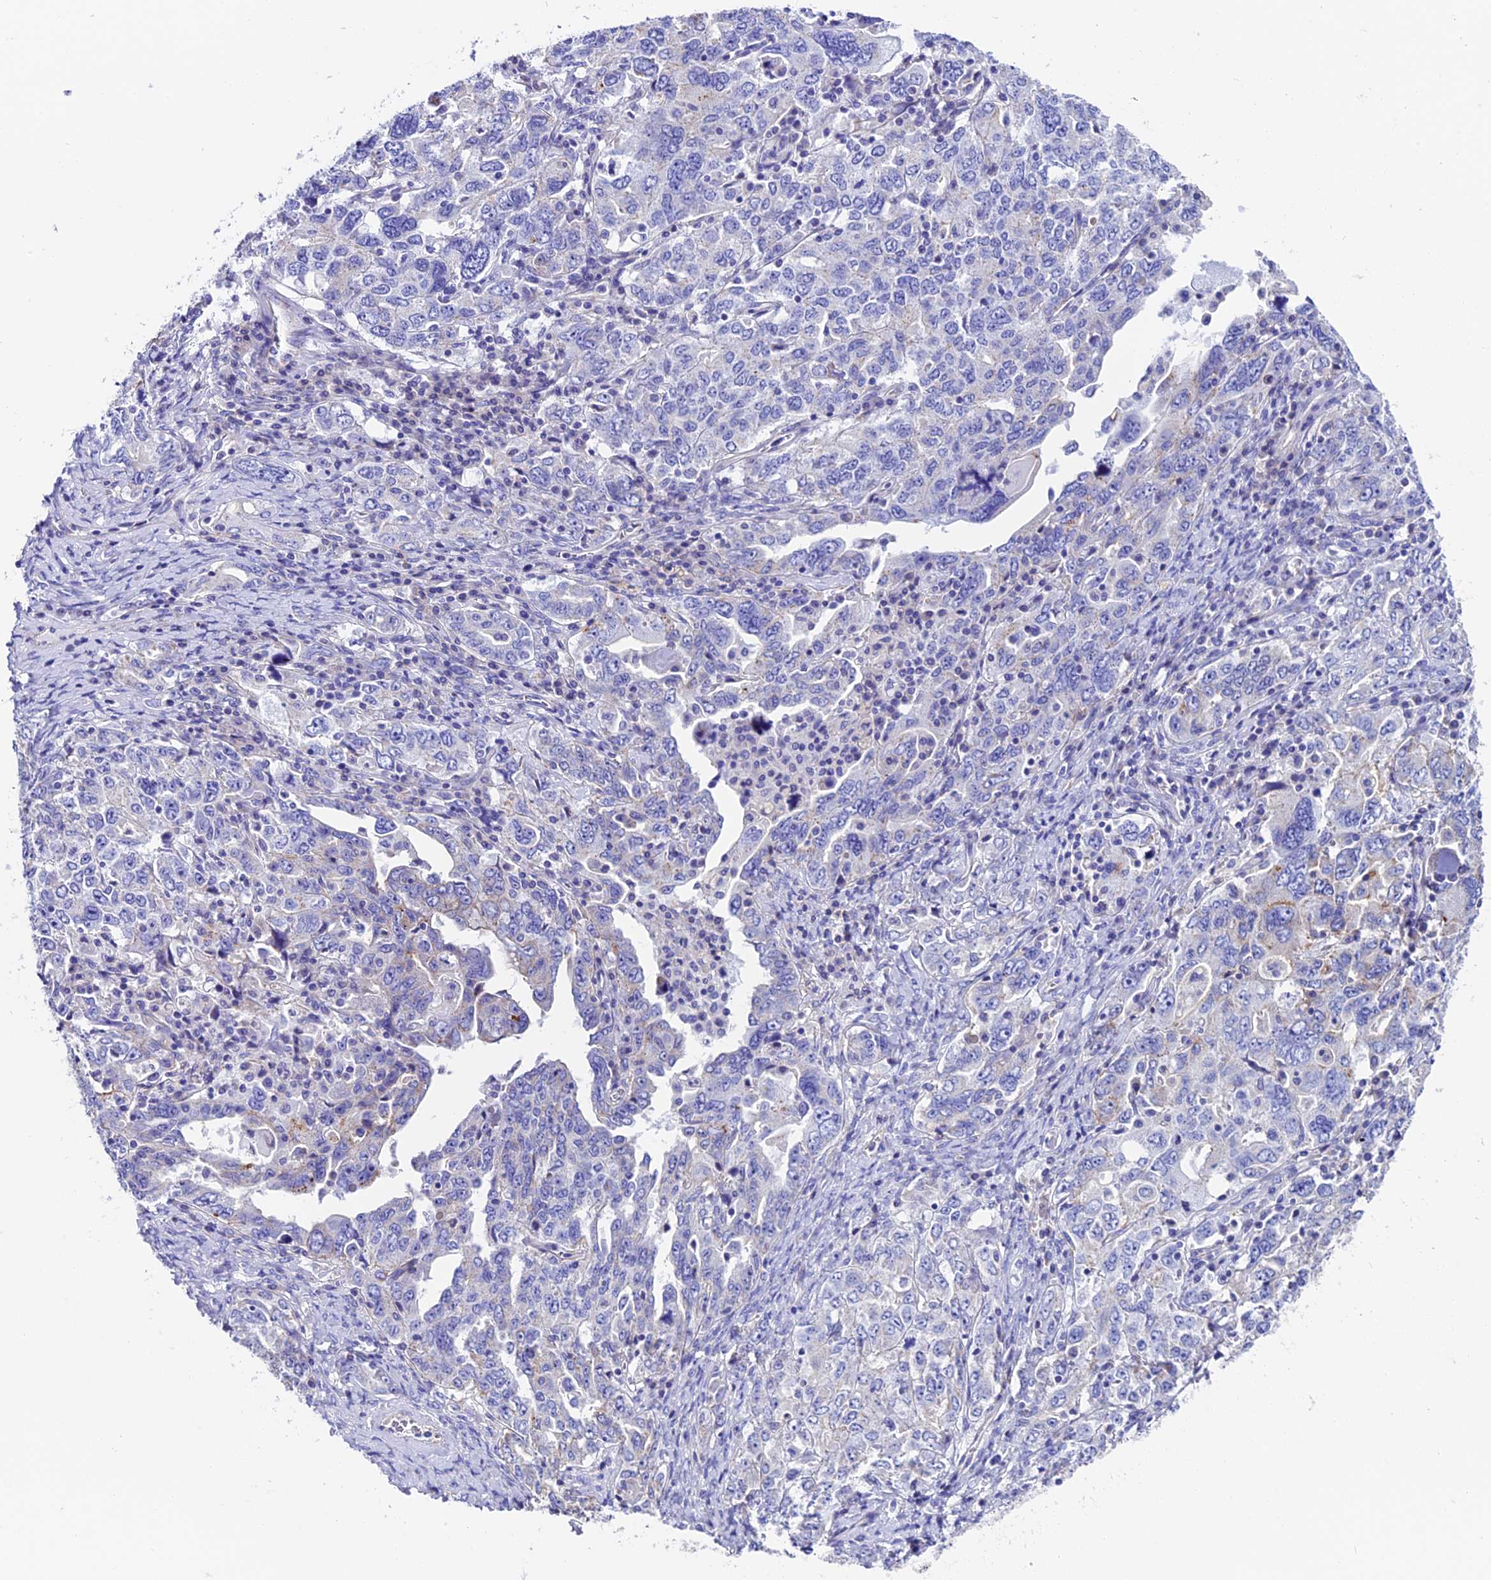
{"staining": {"intensity": "negative", "quantity": "none", "location": "none"}, "tissue": "ovarian cancer", "cell_type": "Tumor cells", "image_type": "cancer", "snomed": [{"axis": "morphology", "description": "Carcinoma, endometroid"}, {"axis": "topography", "description": "Ovary"}], "caption": "The immunohistochemistry micrograph has no significant positivity in tumor cells of endometroid carcinoma (ovarian) tissue.", "gene": "COMTD1", "patient": {"sex": "female", "age": 62}}